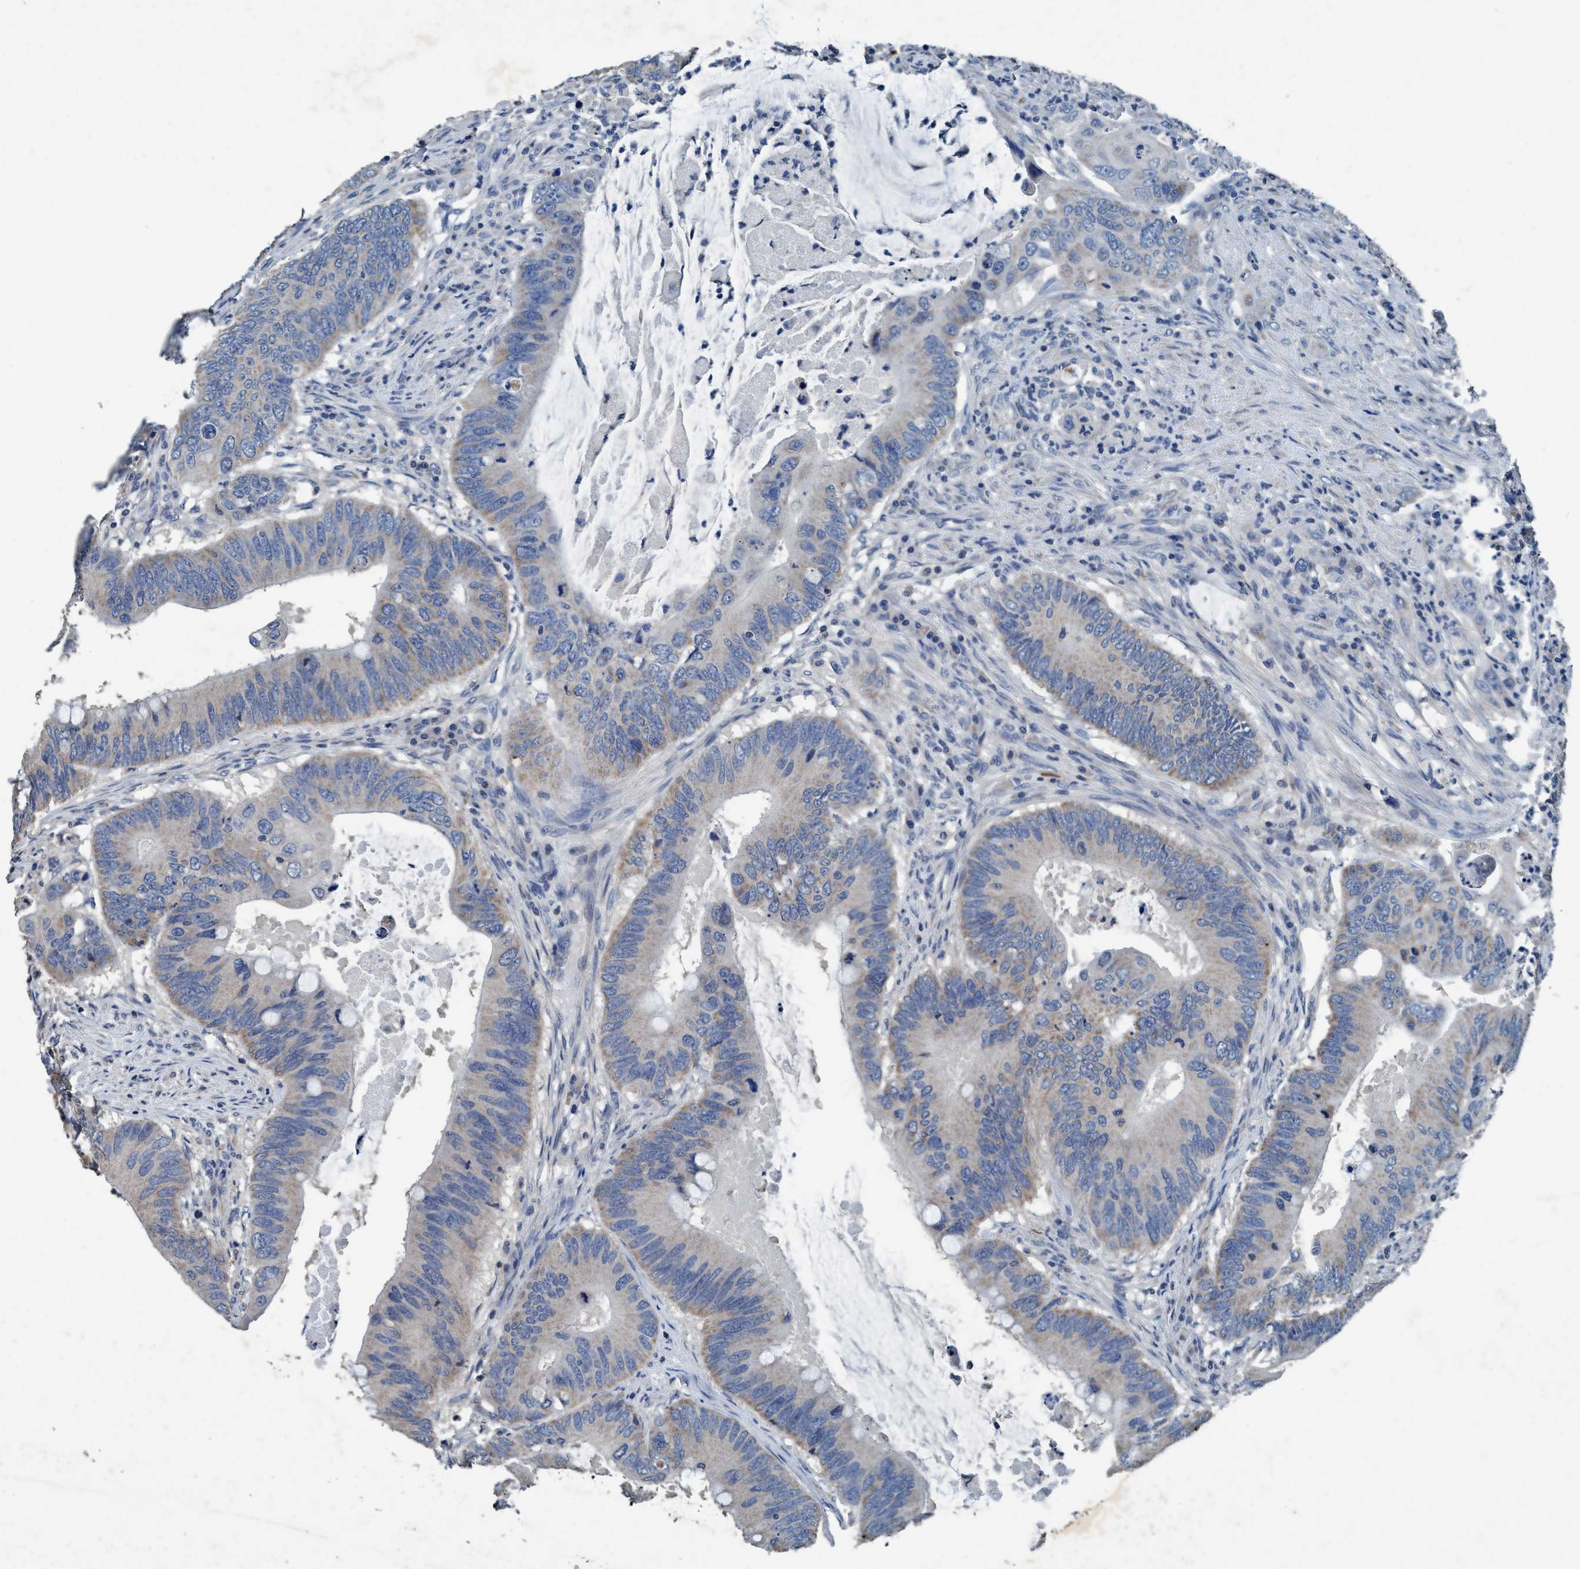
{"staining": {"intensity": "moderate", "quantity": "25%-75%", "location": "cytoplasmic/membranous"}, "tissue": "colorectal cancer", "cell_type": "Tumor cells", "image_type": "cancer", "snomed": [{"axis": "morphology", "description": "Adenocarcinoma, NOS"}, {"axis": "topography", "description": "Colon"}], "caption": "Adenocarcinoma (colorectal) was stained to show a protein in brown. There is medium levels of moderate cytoplasmic/membranous expression in about 25%-75% of tumor cells. The protein of interest is shown in brown color, while the nuclei are stained blue.", "gene": "ANKFN1", "patient": {"sex": "male", "age": 71}}